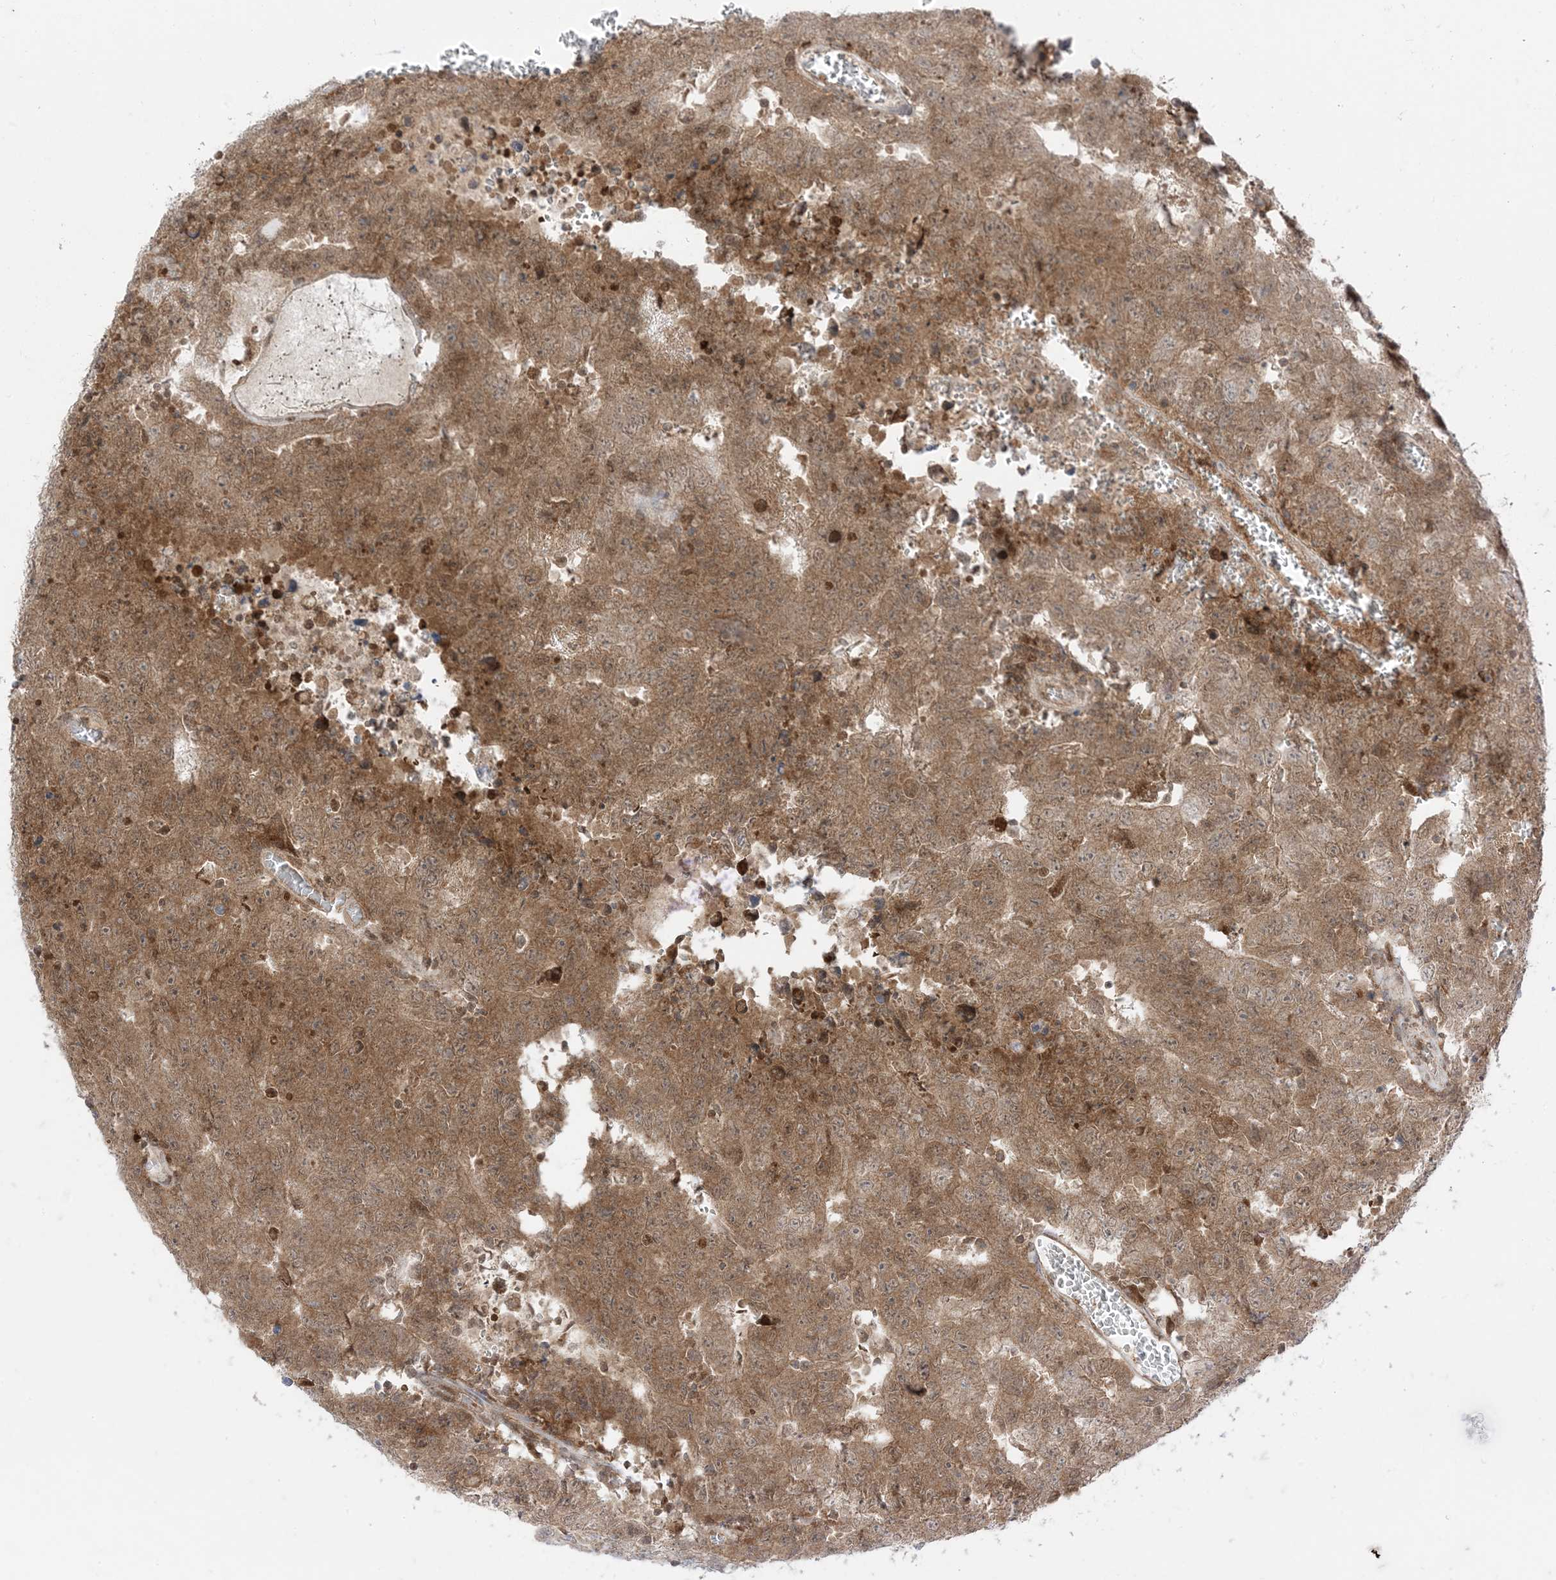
{"staining": {"intensity": "moderate", "quantity": ">75%", "location": "cytoplasmic/membranous"}, "tissue": "testis cancer", "cell_type": "Tumor cells", "image_type": "cancer", "snomed": [{"axis": "morphology", "description": "Carcinoma, Embryonal, NOS"}, {"axis": "topography", "description": "Testis"}], "caption": "Protein expression analysis of human testis cancer reveals moderate cytoplasmic/membranous expression in approximately >75% of tumor cells. The staining was performed using DAB (3,3'-diaminobenzidine) to visualize the protein expression in brown, while the nuclei were stained in blue with hematoxylin (Magnification: 20x).", "gene": "PTPA", "patient": {"sex": "male", "age": 26}}